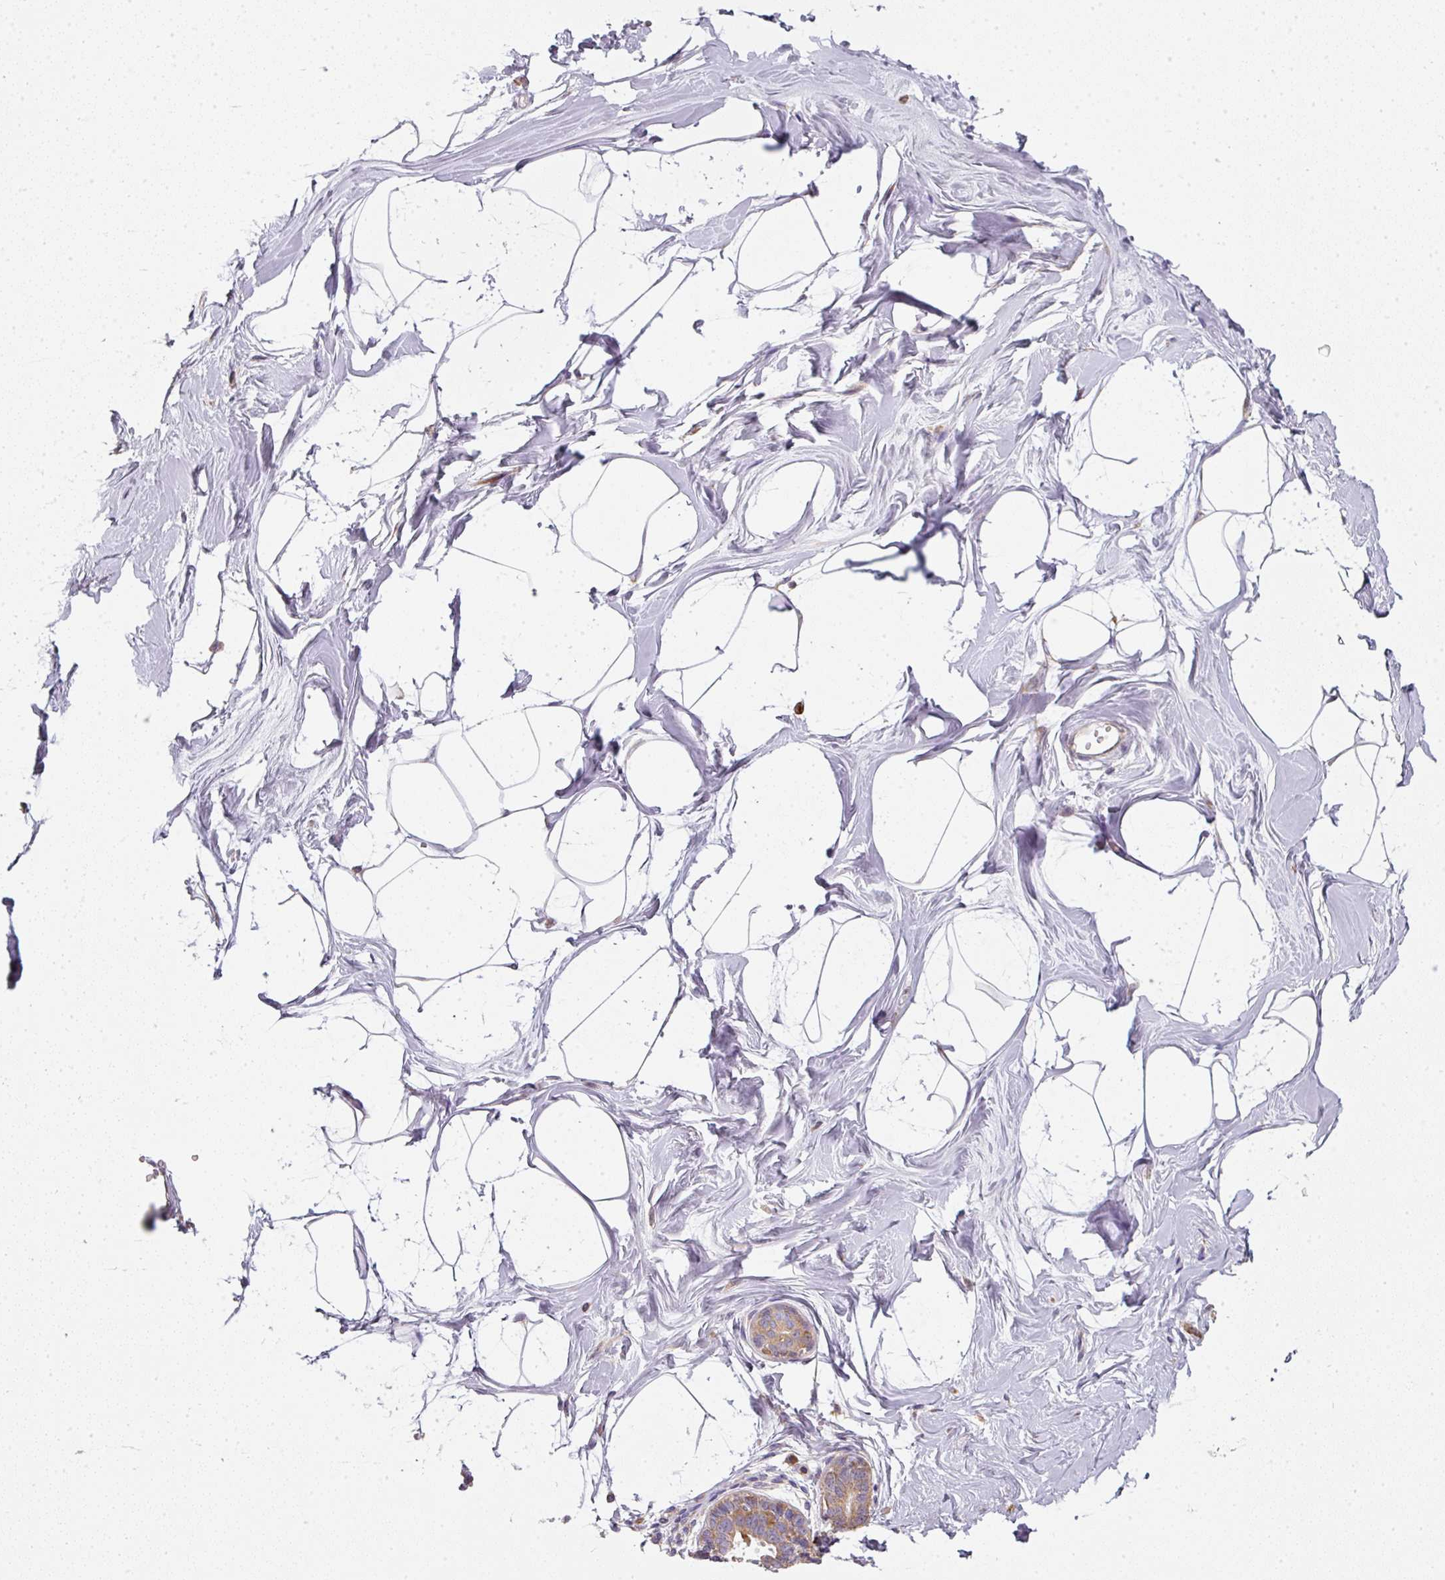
{"staining": {"intensity": "negative", "quantity": "none", "location": "none"}, "tissue": "breast", "cell_type": "Adipocytes", "image_type": "normal", "snomed": [{"axis": "morphology", "description": "Normal tissue, NOS"}, {"axis": "topography", "description": "Breast"}], "caption": "A high-resolution histopathology image shows immunohistochemistry staining of unremarkable breast, which reveals no significant staining in adipocytes. (DAB (3,3'-diaminobenzidine) immunohistochemistry (IHC), high magnification).", "gene": "MORN4", "patient": {"sex": "female", "age": 45}}